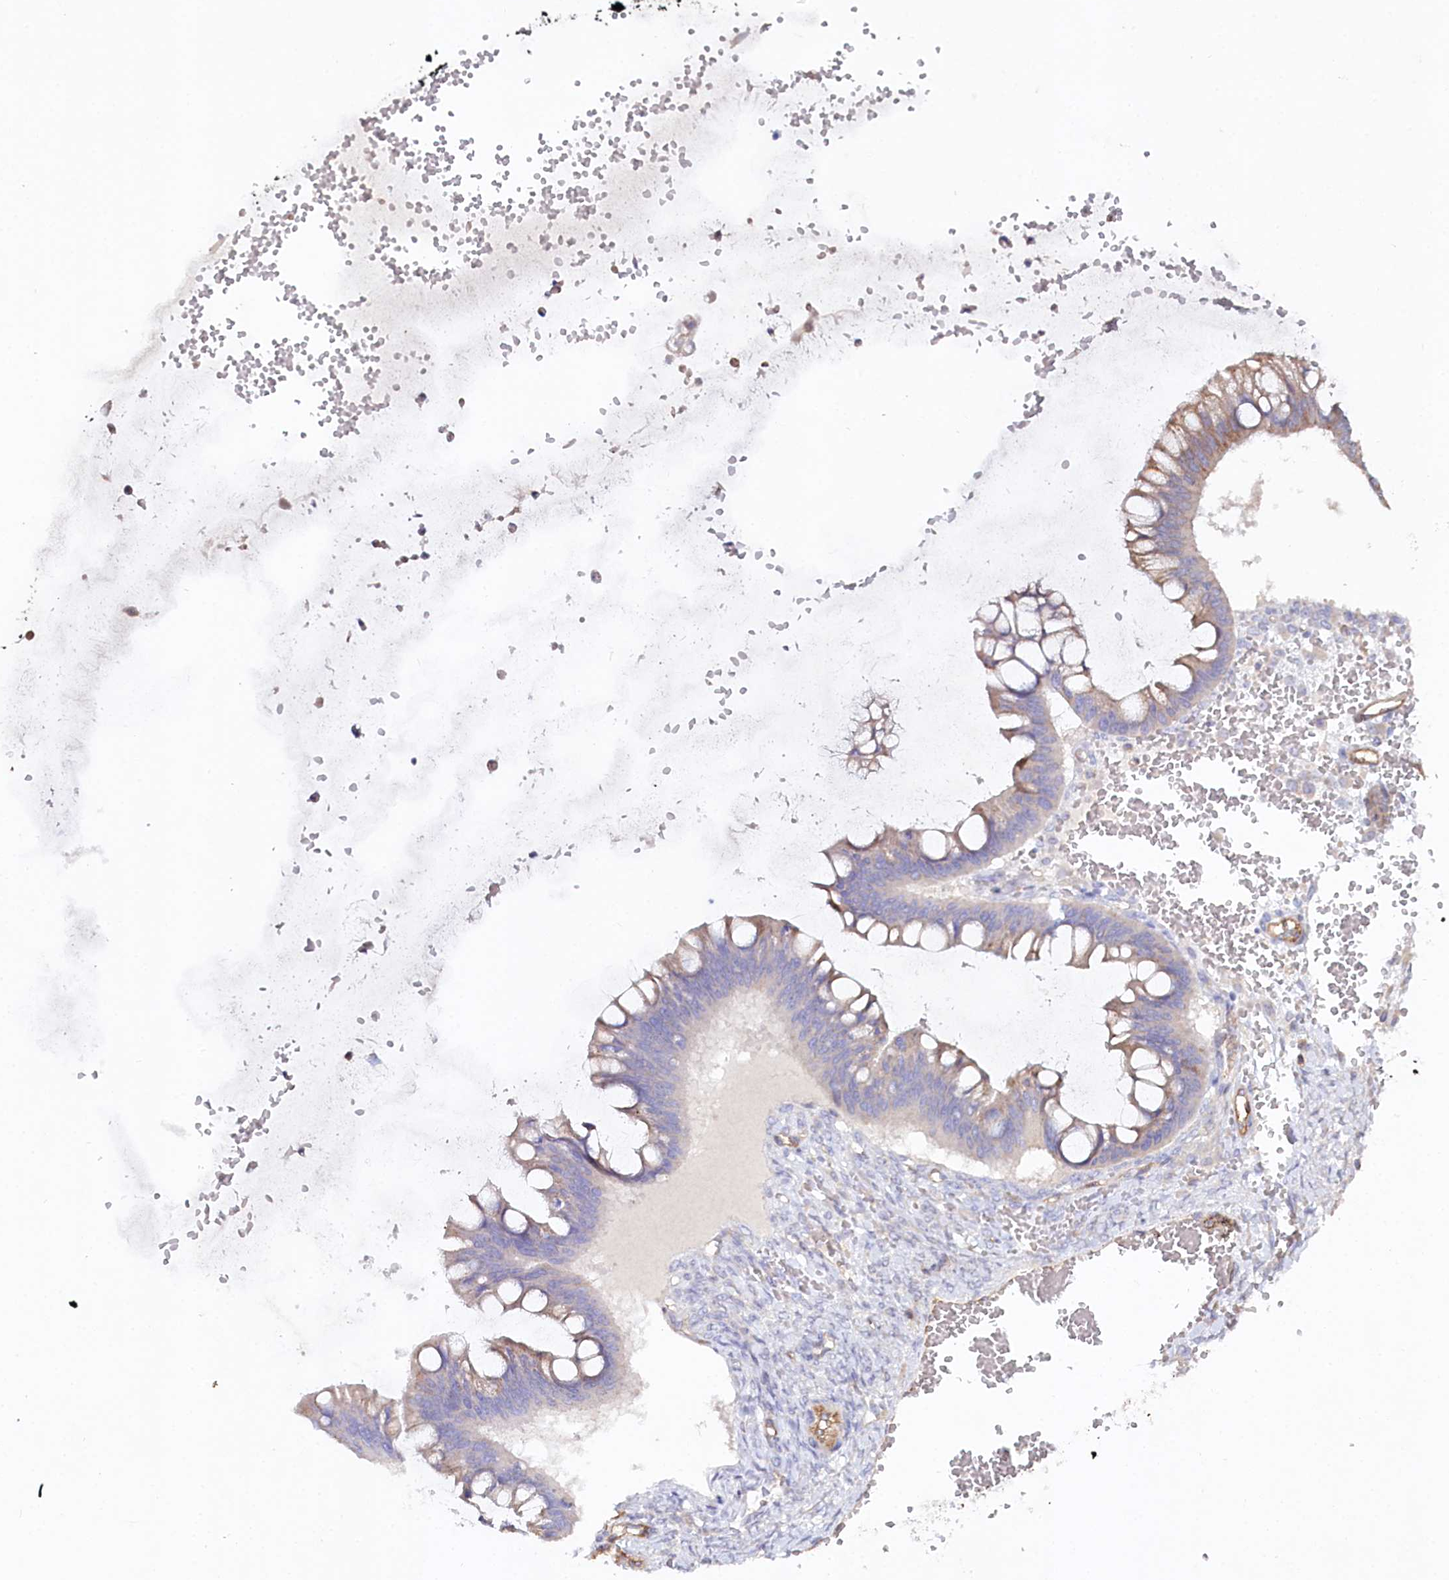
{"staining": {"intensity": "moderate", "quantity": "<25%", "location": "cytoplasmic/membranous"}, "tissue": "ovarian cancer", "cell_type": "Tumor cells", "image_type": "cancer", "snomed": [{"axis": "morphology", "description": "Cystadenocarcinoma, mucinous, NOS"}, {"axis": "topography", "description": "Ovary"}], "caption": "Protein staining shows moderate cytoplasmic/membranous expression in approximately <25% of tumor cells in ovarian cancer (mucinous cystadenocarcinoma). (Brightfield microscopy of DAB IHC at high magnification).", "gene": "RBP5", "patient": {"sex": "female", "age": 73}}